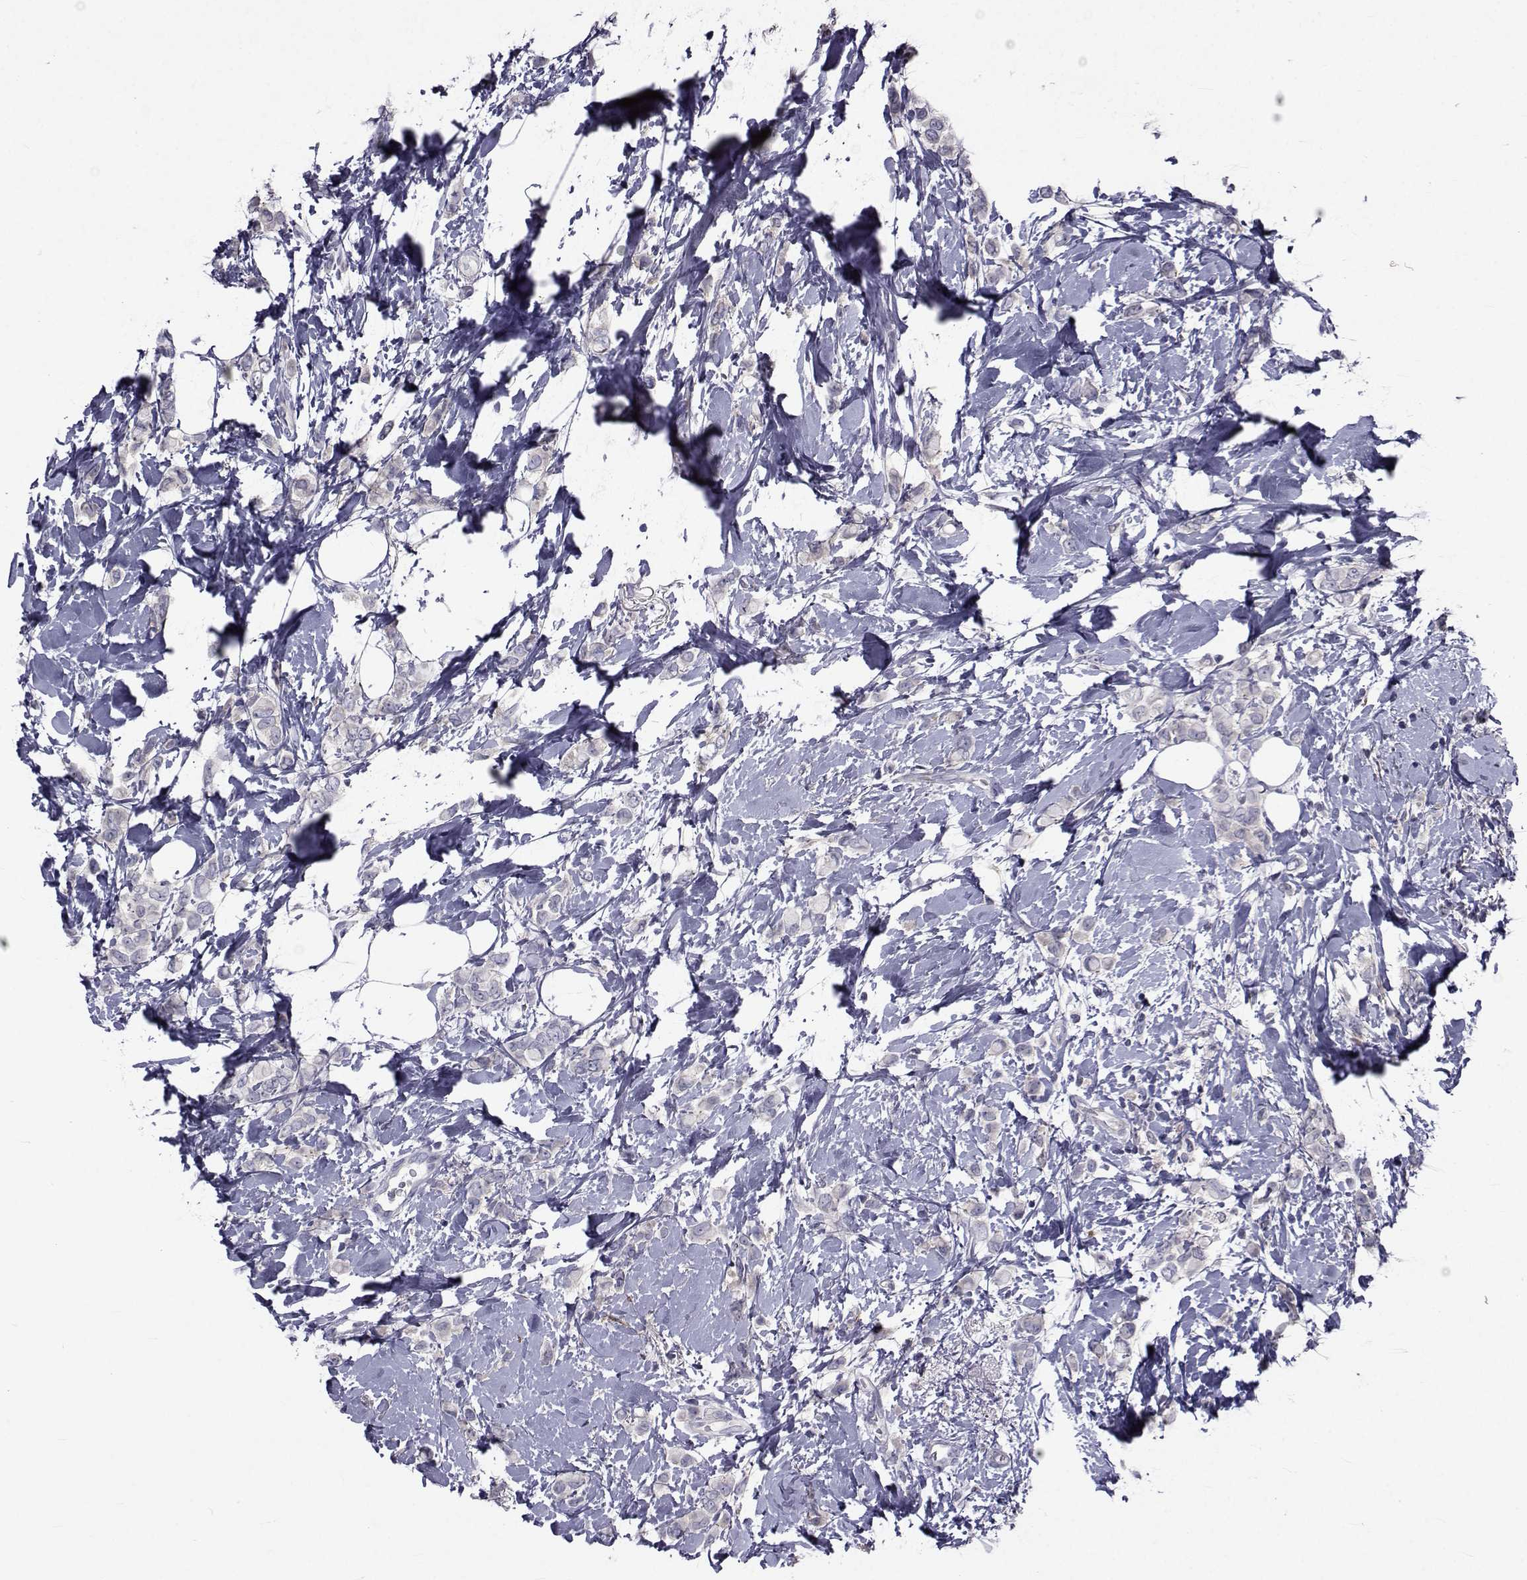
{"staining": {"intensity": "negative", "quantity": "none", "location": "none"}, "tissue": "breast cancer", "cell_type": "Tumor cells", "image_type": "cancer", "snomed": [{"axis": "morphology", "description": "Lobular carcinoma"}, {"axis": "topography", "description": "Breast"}], "caption": "This is an immunohistochemistry (IHC) histopathology image of human lobular carcinoma (breast). There is no expression in tumor cells.", "gene": "SLC30A10", "patient": {"sex": "female", "age": 66}}